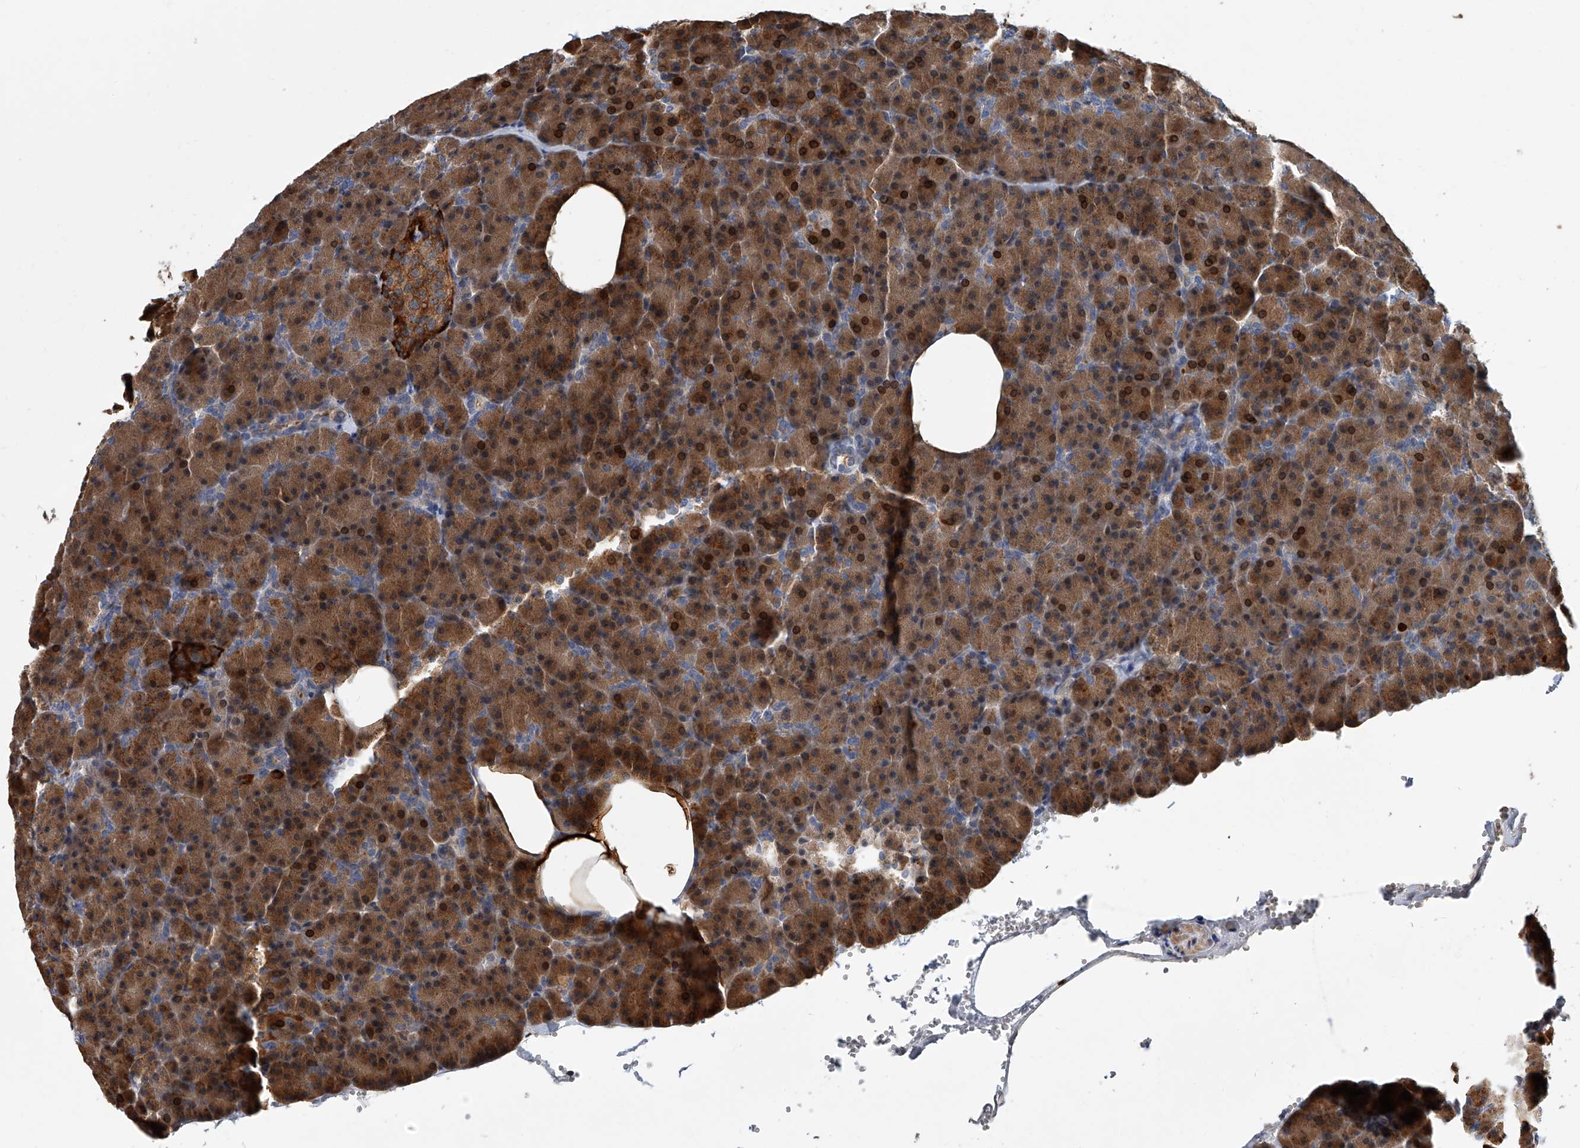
{"staining": {"intensity": "strong", "quantity": "25%-75%", "location": "cytoplasmic/membranous,nuclear"}, "tissue": "pancreas", "cell_type": "Exocrine glandular cells", "image_type": "normal", "snomed": [{"axis": "morphology", "description": "Normal tissue, NOS"}, {"axis": "morphology", "description": "Carcinoid, malignant, NOS"}, {"axis": "topography", "description": "Pancreas"}], "caption": "High-power microscopy captured an immunohistochemistry (IHC) image of unremarkable pancreas, revealing strong cytoplasmic/membranous,nuclear staining in about 25%-75% of exocrine glandular cells.", "gene": "CD200", "patient": {"sex": "female", "age": 35}}